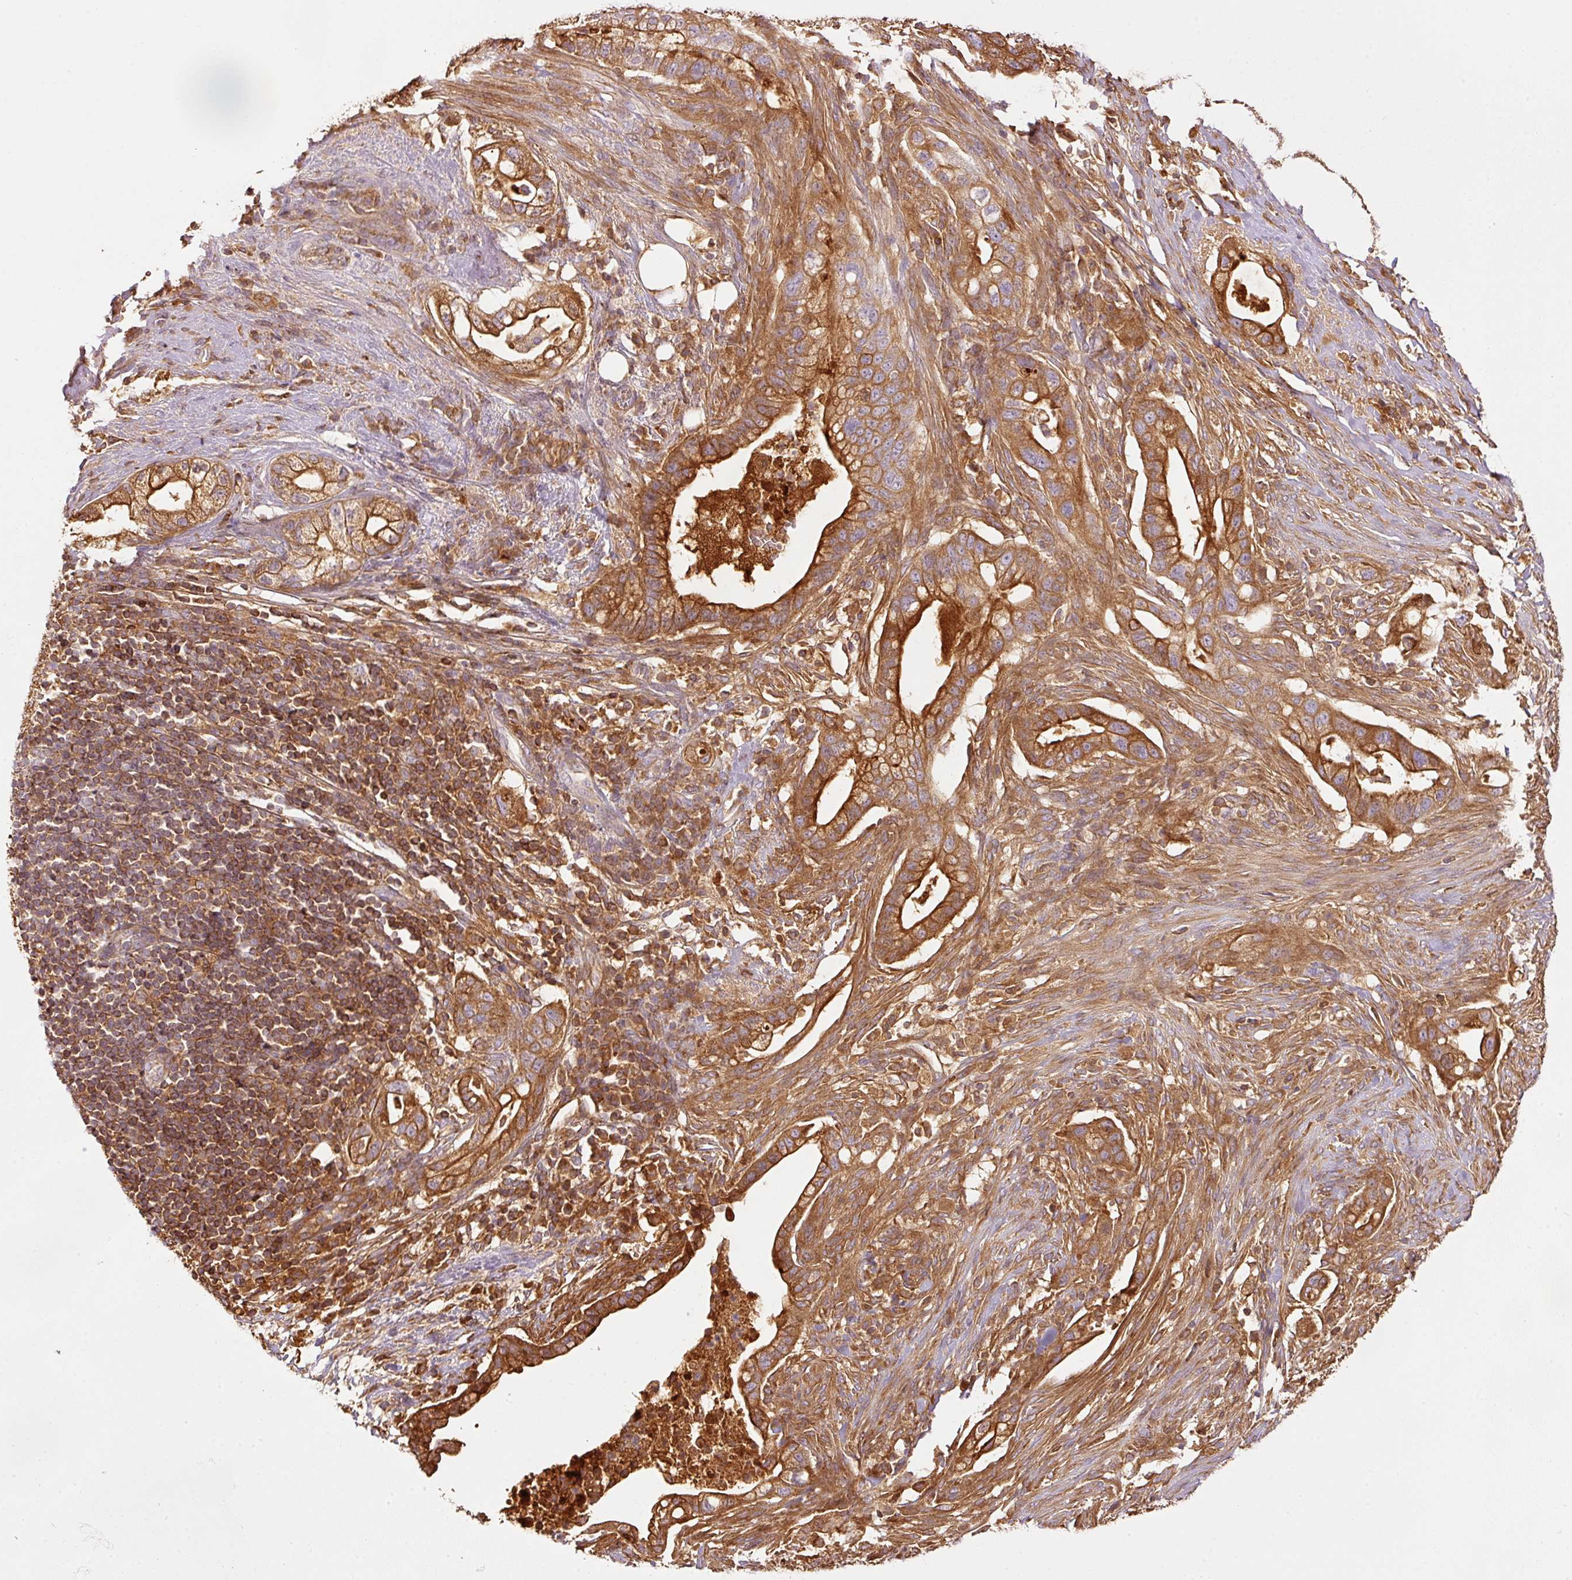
{"staining": {"intensity": "strong", "quantity": ">75%", "location": "cytoplasmic/membranous"}, "tissue": "pancreatic cancer", "cell_type": "Tumor cells", "image_type": "cancer", "snomed": [{"axis": "morphology", "description": "Adenocarcinoma, NOS"}, {"axis": "topography", "description": "Pancreas"}], "caption": "Pancreatic adenocarcinoma stained for a protein (brown) displays strong cytoplasmic/membranous positive expression in about >75% of tumor cells.", "gene": "SERPING1", "patient": {"sex": "male", "age": 44}}